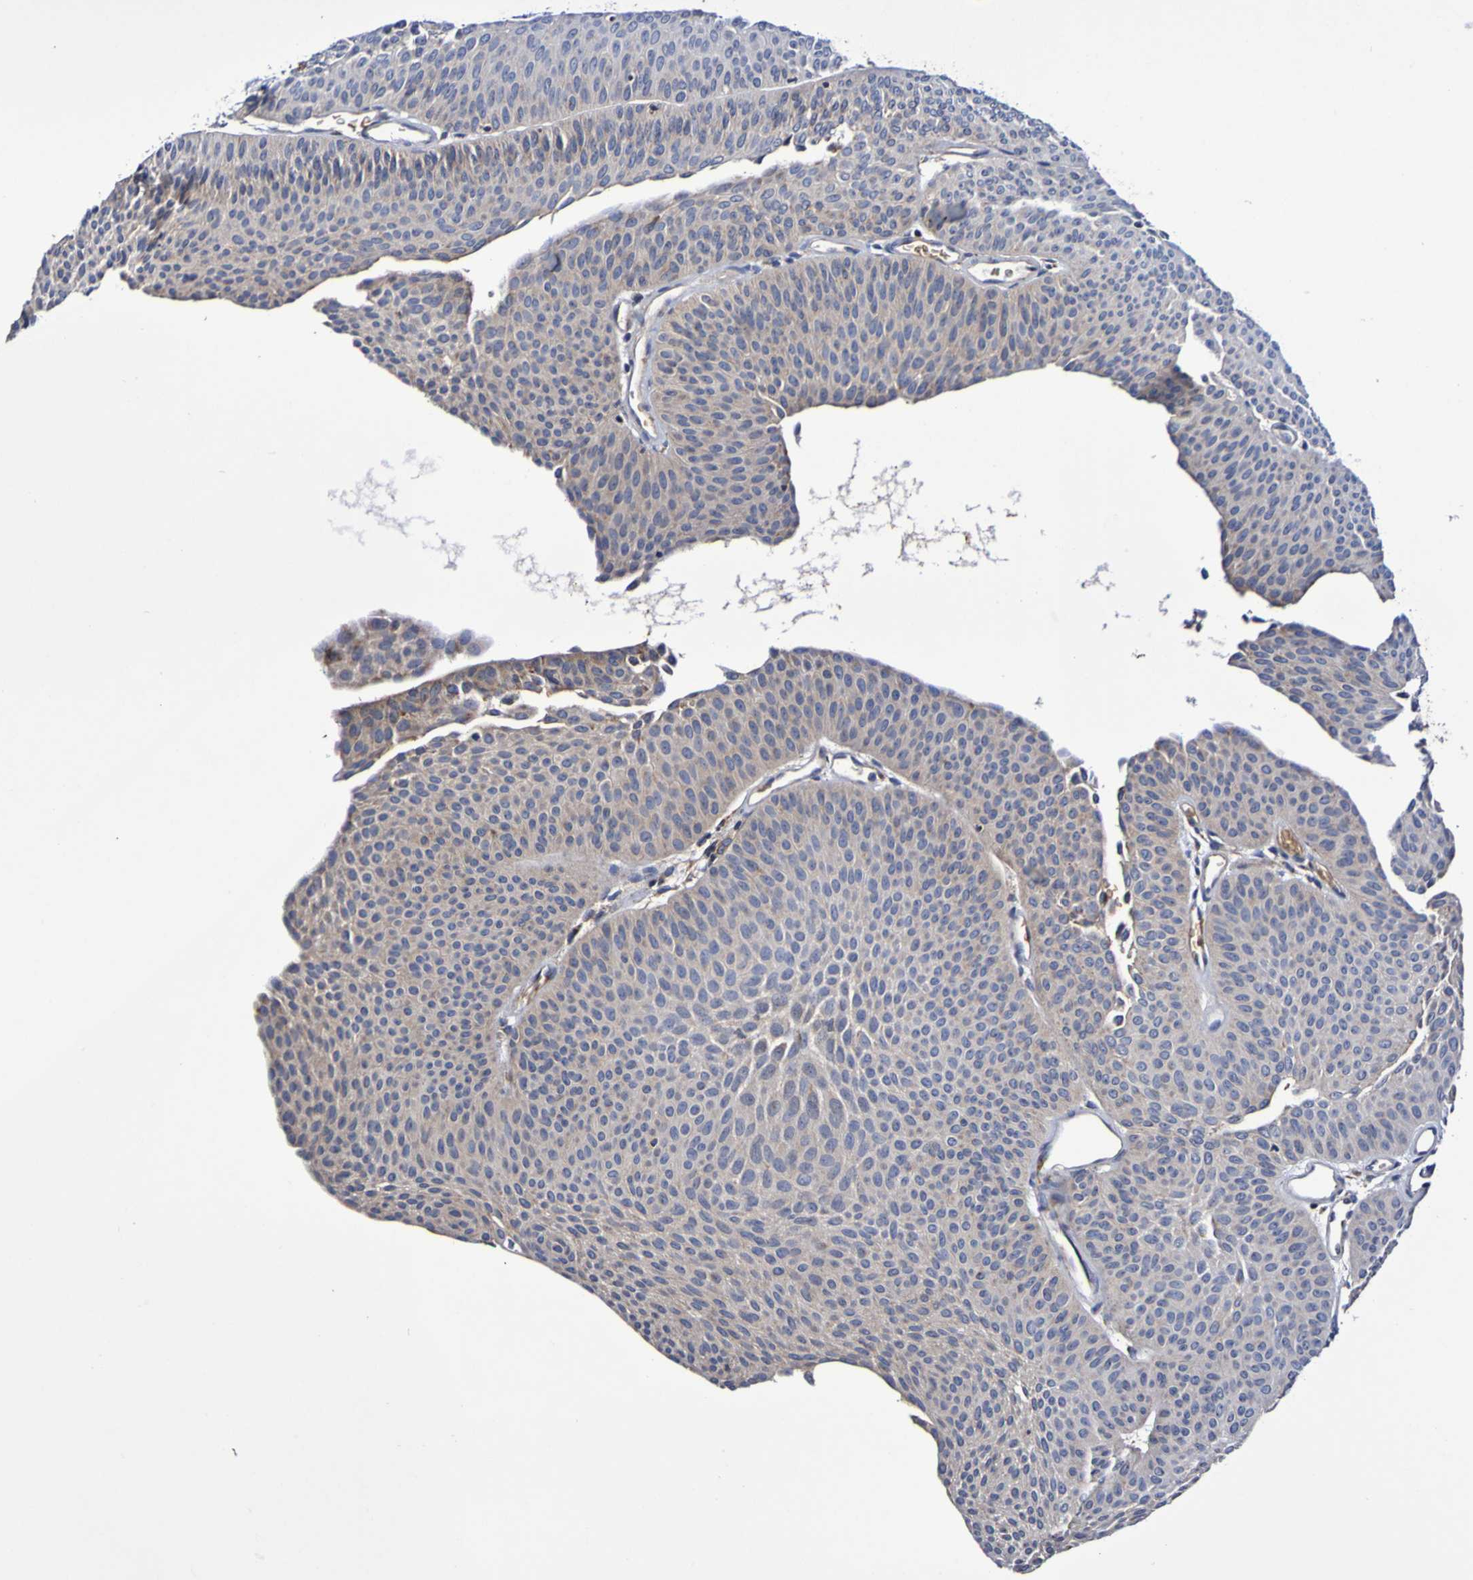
{"staining": {"intensity": "weak", "quantity": "<25%", "location": "cytoplasmic/membranous"}, "tissue": "urothelial cancer", "cell_type": "Tumor cells", "image_type": "cancer", "snomed": [{"axis": "morphology", "description": "Urothelial carcinoma, Low grade"}, {"axis": "topography", "description": "Urinary bladder"}], "caption": "Tumor cells show no significant staining in urothelial cancer. The staining is performed using DAB brown chromogen with nuclei counter-stained in using hematoxylin.", "gene": "WNT4", "patient": {"sex": "female", "age": 60}}